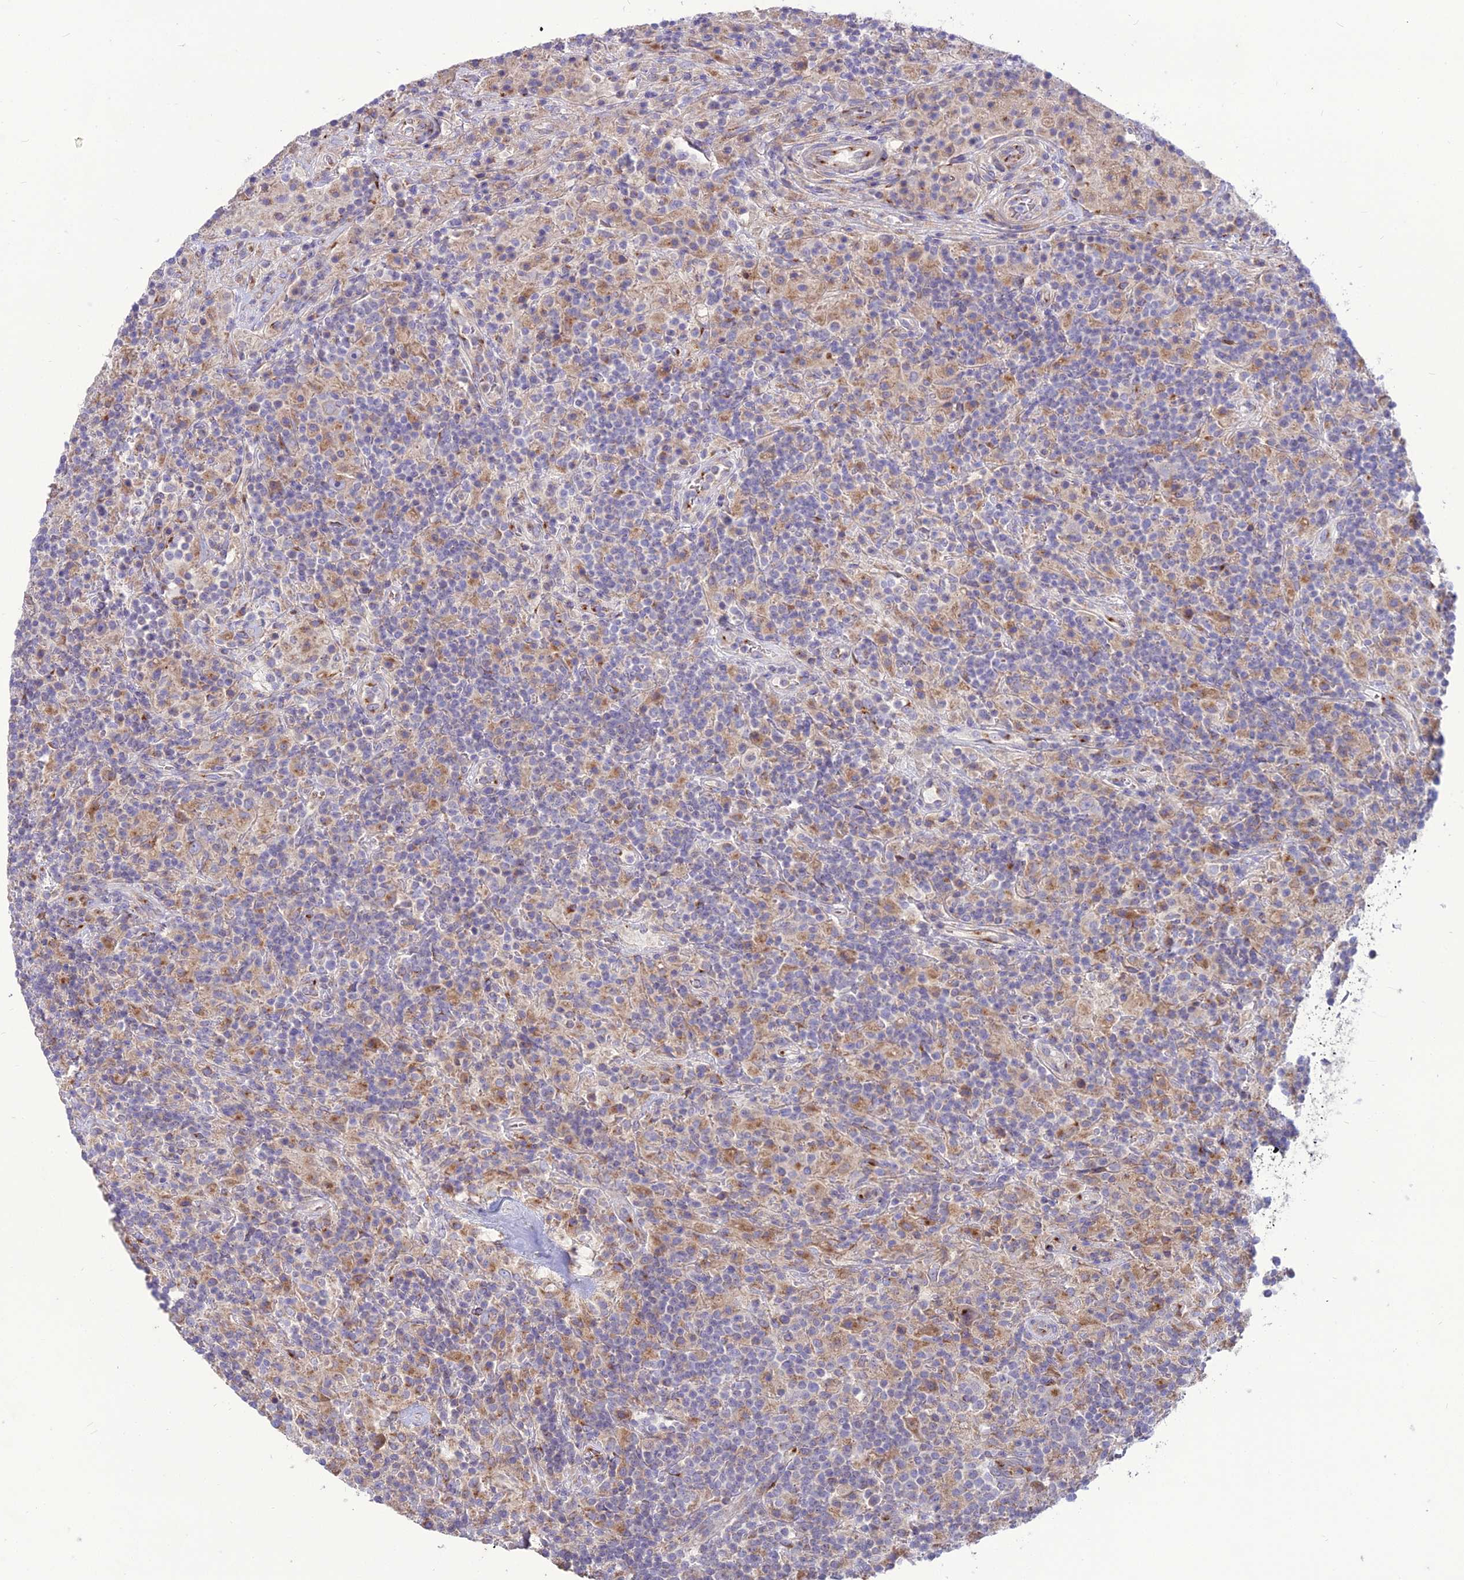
{"staining": {"intensity": "negative", "quantity": "none", "location": "none"}, "tissue": "lymphoma", "cell_type": "Tumor cells", "image_type": "cancer", "snomed": [{"axis": "morphology", "description": "Hodgkin's disease, NOS"}, {"axis": "topography", "description": "Lymph node"}], "caption": "Tumor cells are negative for protein expression in human lymphoma.", "gene": "SPRYD7", "patient": {"sex": "male", "age": 70}}